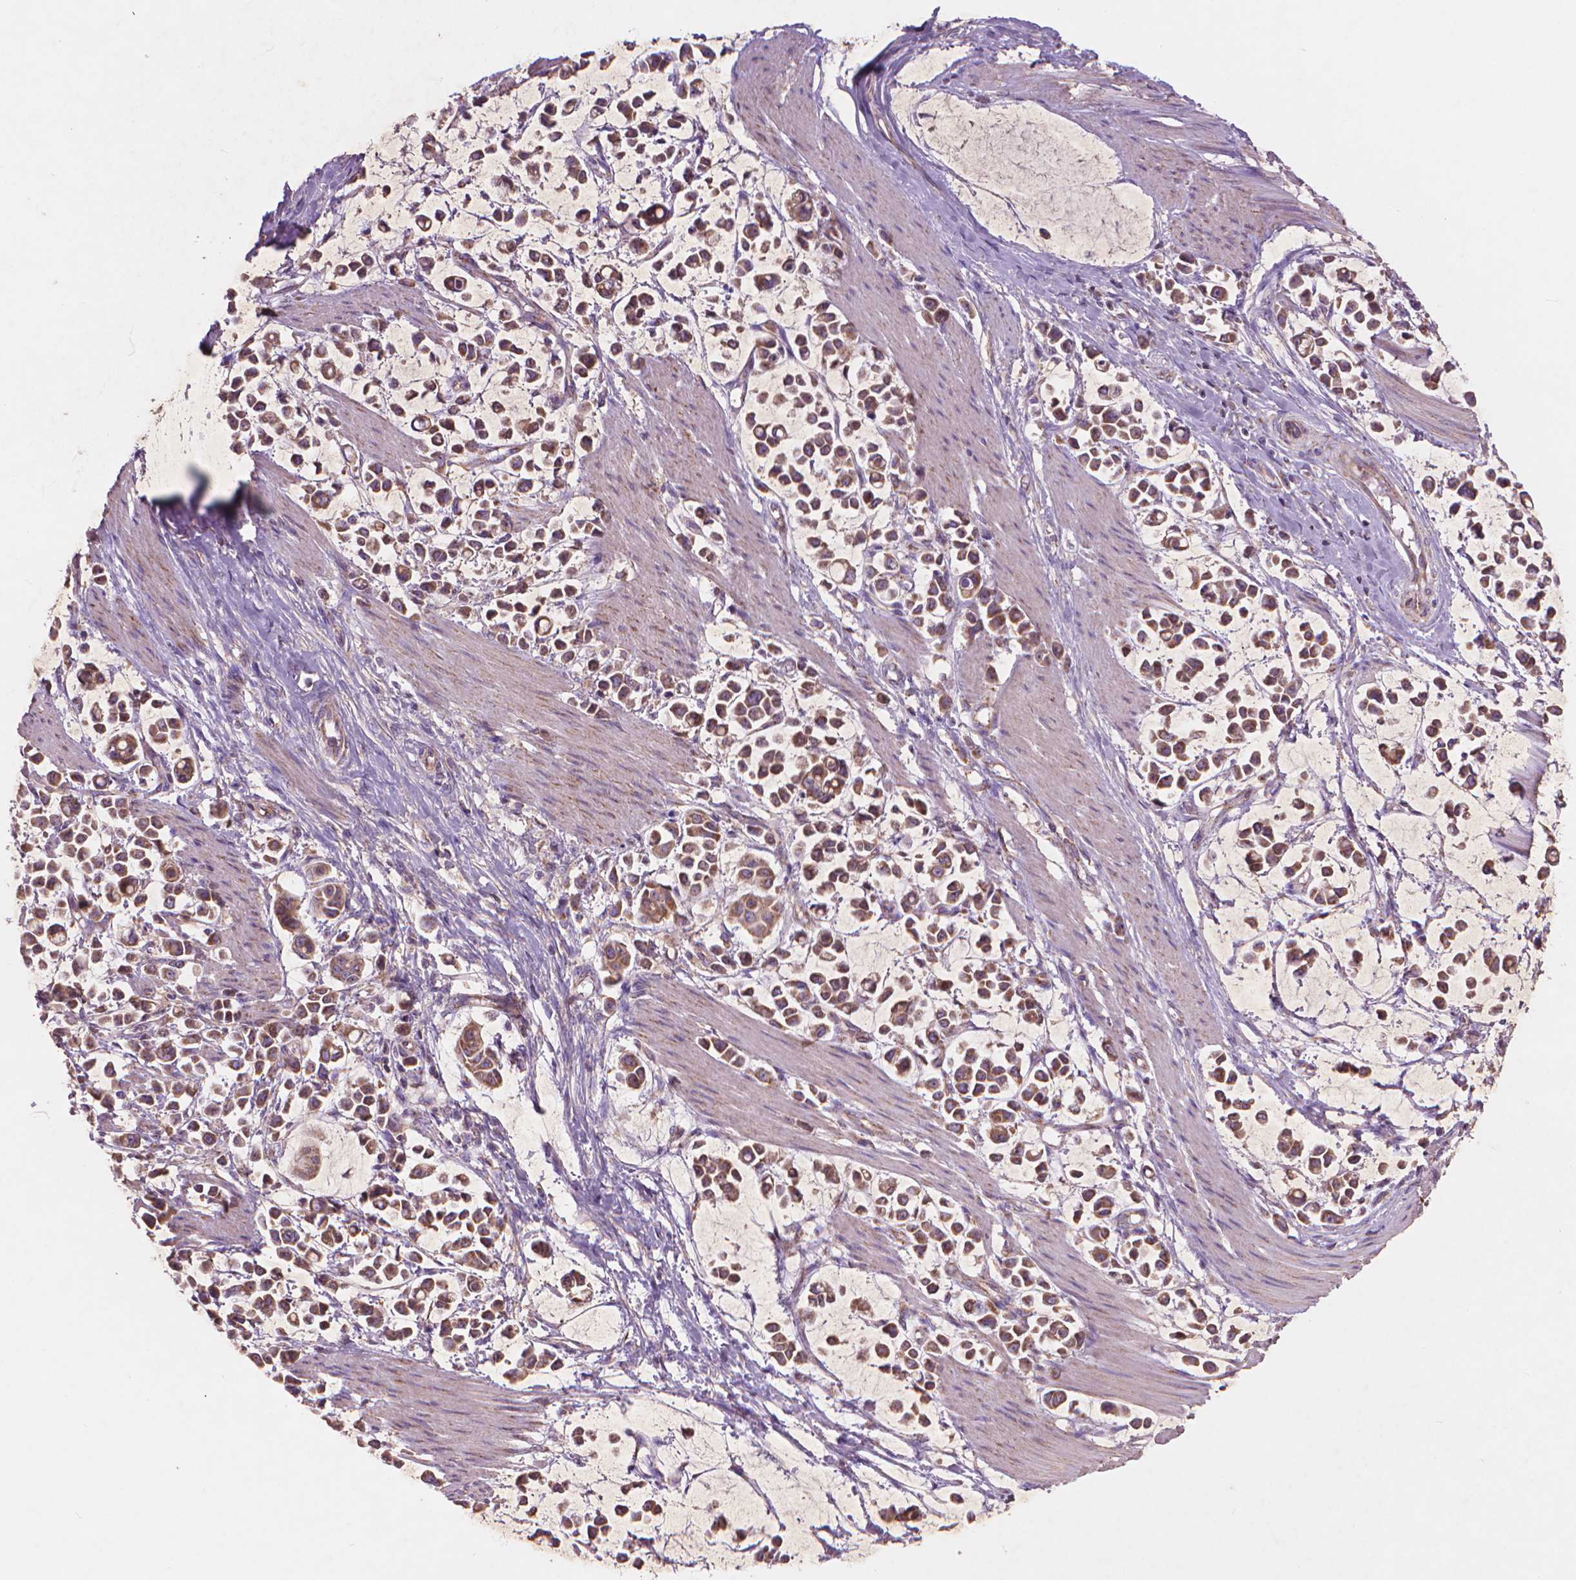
{"staining": {"intensity": "moderate", "quantity": ">75%", "location": "cytoplasmic/membranous"}, "tissue": "stomach cancer", "cell_type": "Tumor cells", "image_type": "cancer", "snomed": [{"axis": "morphology", "description": "Adenocarcinoma, NOS"}, {"axis": "topography", "description": "Stomach"}], "caption": "About >75% of tumor cells in adenocarcinoma (stomach) show moderate cytoplasmic/membranous protein staining as visualized by brown immunohistochemical staining.", "gene": "NLRX1", "patient": {"sex": "male", "age": 82}}